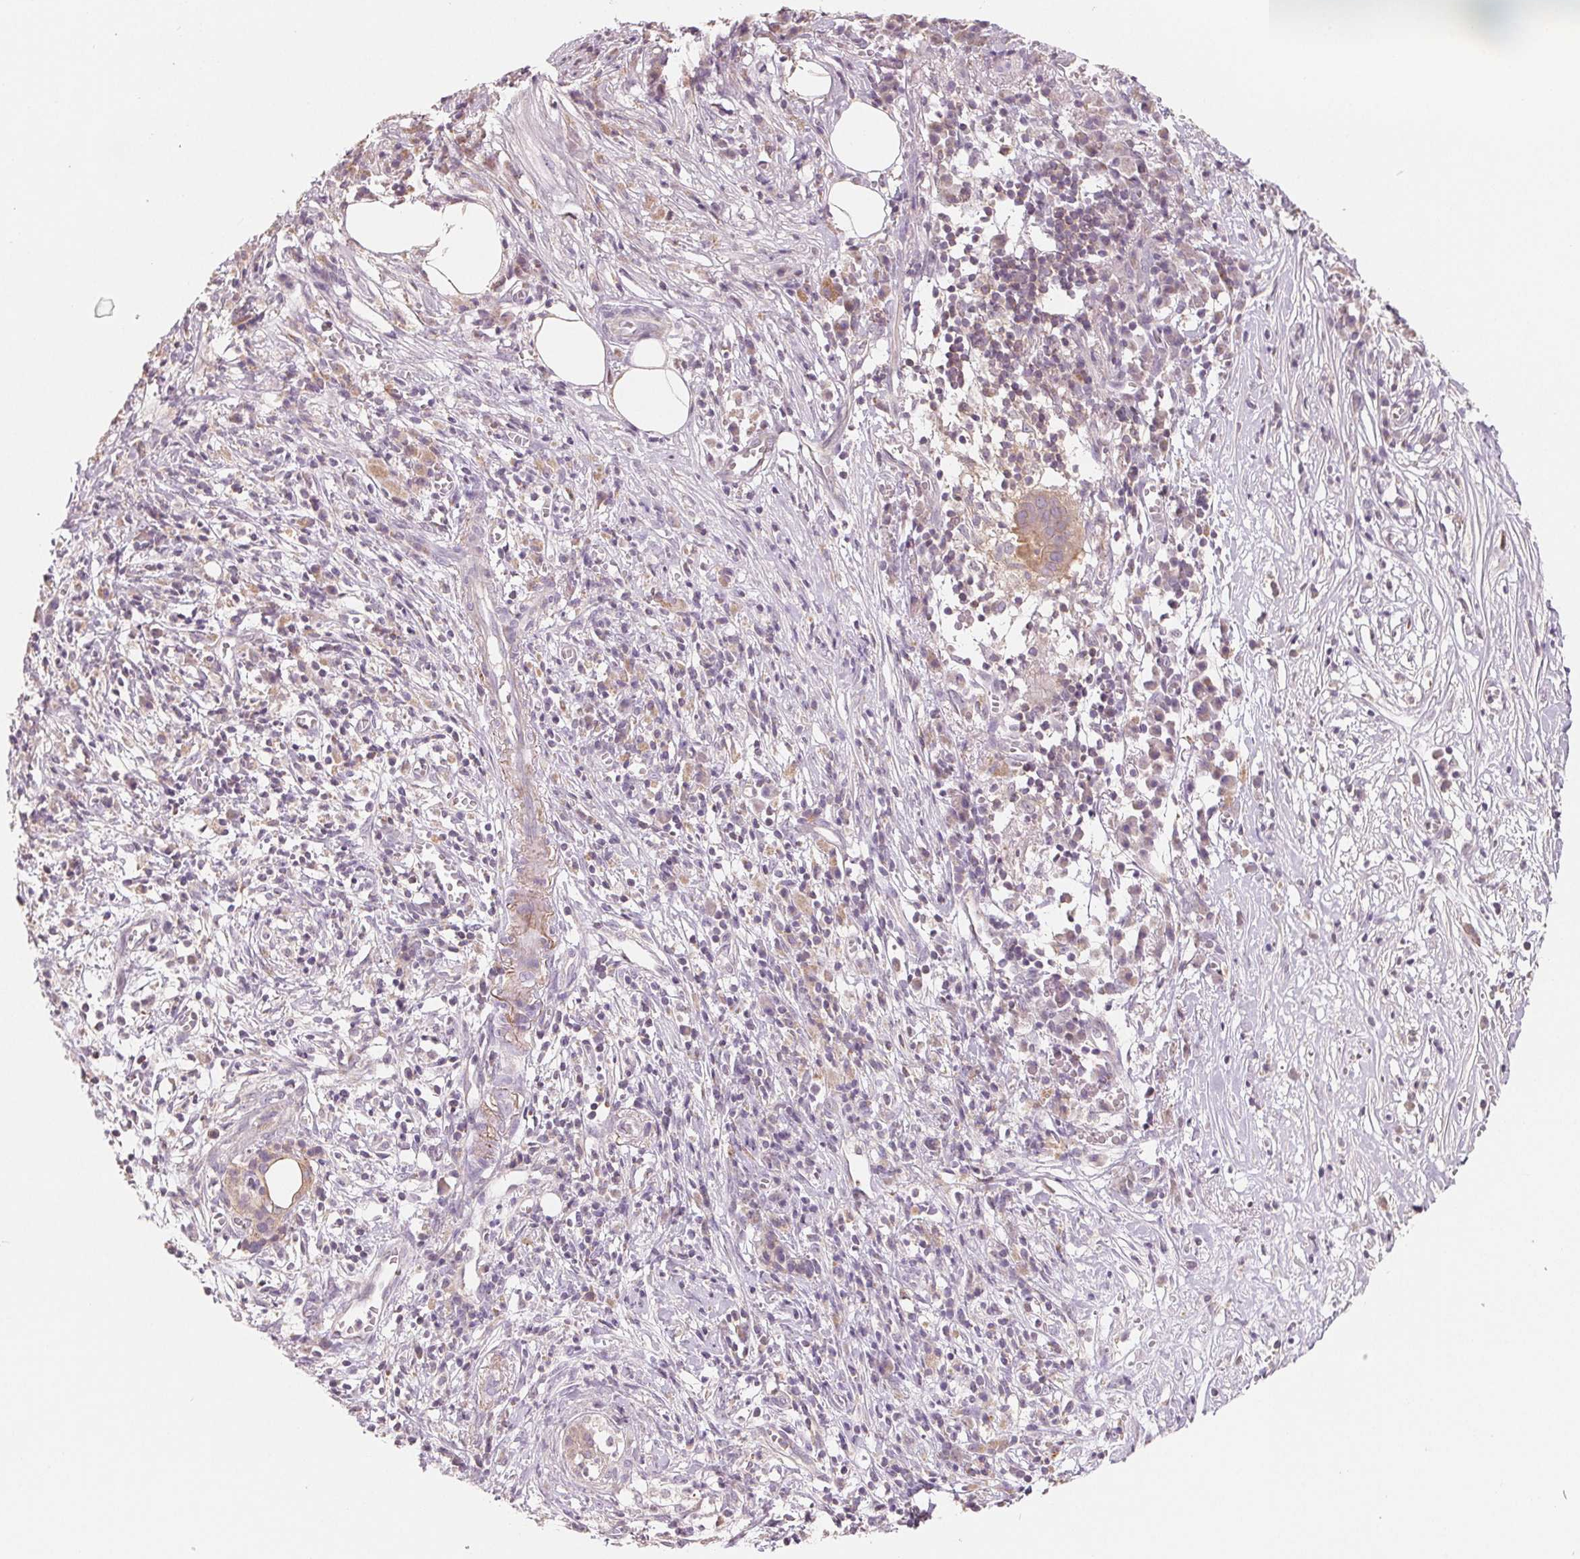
{"staining": {"intensity": "weak", "quantity": ">75%", "location": "cytoplasmic/membranous"}, "tissue": "pancreatic cancer", "cell_type": "Tumor cells", "image_type": "cancer", "snomed": [{"axis": "morphology", "description": "Adenocarcinoma, NOS"}, {"axis": "topography", "description": "Pancreas"}], "caption": "This is a photomicrograph of immunohistochemistry staining of adenocarcinoma (pancreatic), which shows weak positivity in the cytoplasmic/membranous of tumor cells.", "gene": "VTCN1", "patient": {"sex": "male", "age": 61}}